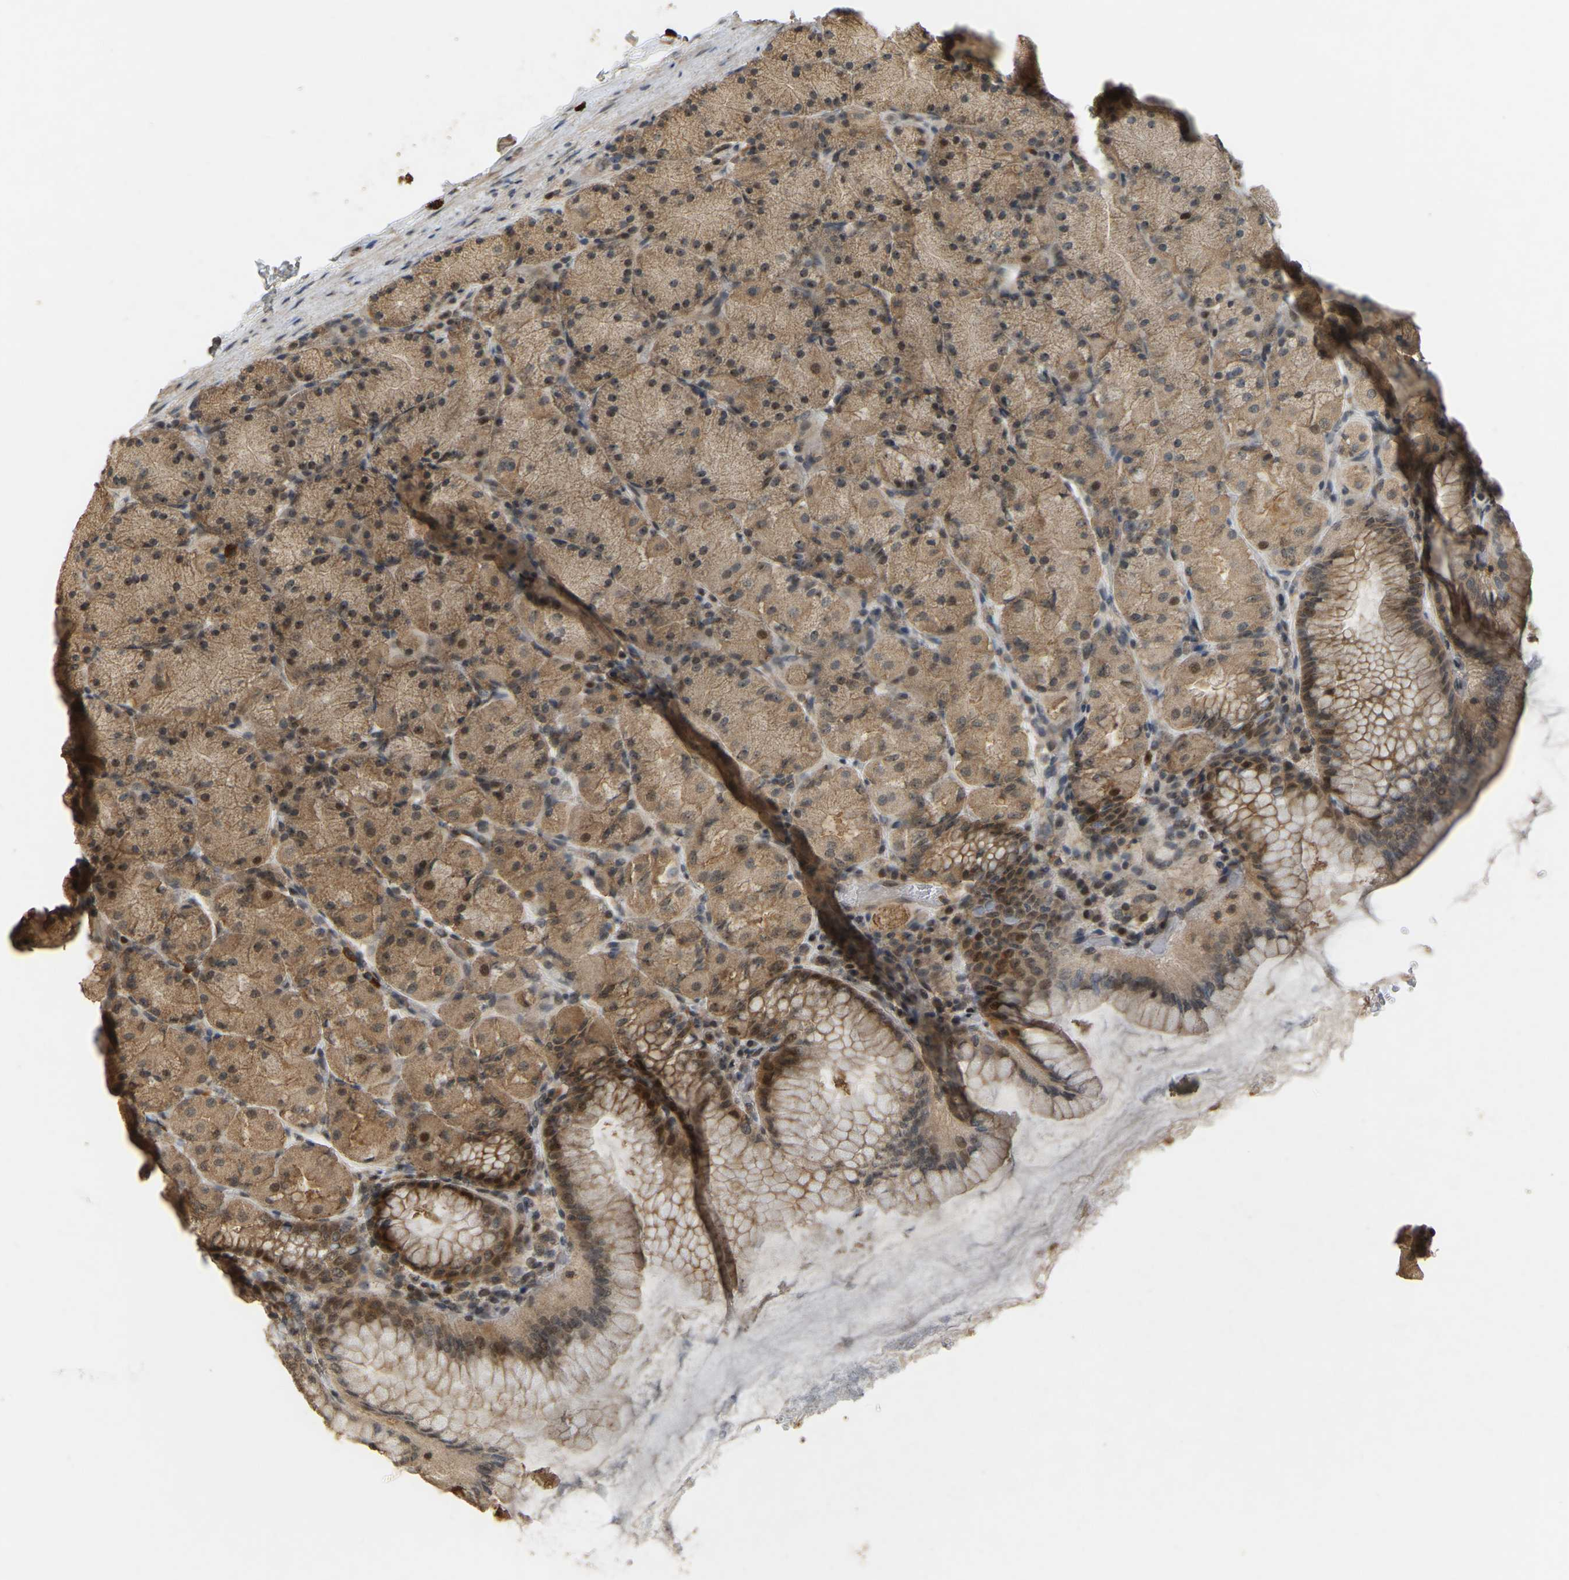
{"staining": {"intensity": "moderate", "quantity": ">75%", "location": "cytoplasmic/membranous,nuclear"}, "tissue": "stomach", "cell_type": "Glandular cells", "image_type": "normal", "snomed": [{"axis": "morphology", "description": "Normal tissue, NOS"}, {"axis": "topography", "description": "Stomach, upper"}], "caption": "A medium amount of moderate cytoplasmic/membranous,nuclear staining is appreciated in about >75% of glandular cells in unremarkable stomach. (DAB (3,3'-diaminobenzidine) = brown stain, brightfield microscopy at high magnification).", "gene": "BRF2", "patient": {"sex": "female", "age": 56}}